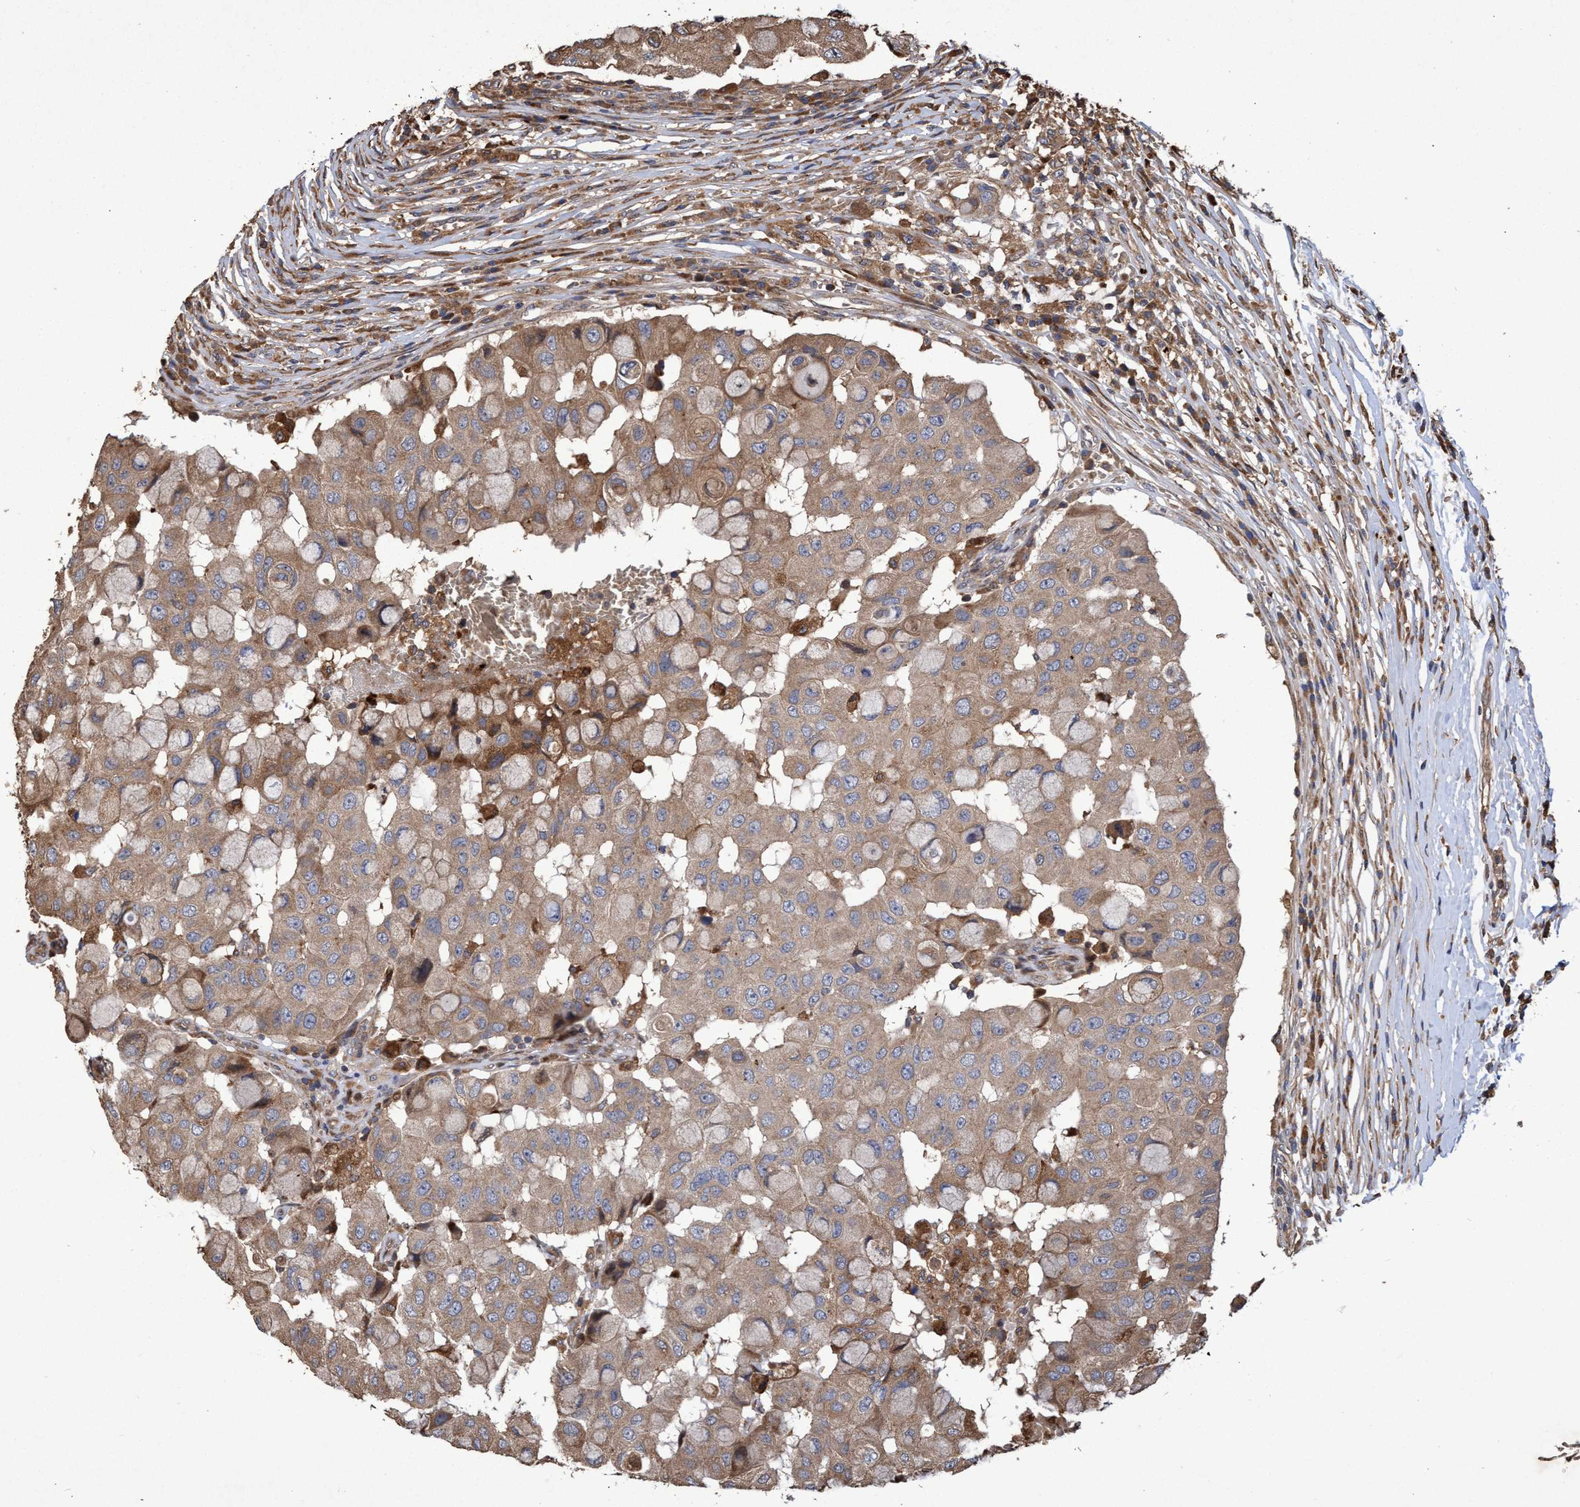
{"staining": {"intensity": "moderate", "quantity": ">75%", "location": "cytoplasmic/membranous"}, "tissue": "breast cancer", "cell_type": "Tumor cells", "image_type": "cancer", "snomed": [{"axis": "morphology", "description": "Duct carcinoma"}, {"axis": "topography", "description": "Breast"}], "caption": "The histopathology image shows immunohistochemical staining of intraductal carcinoma (breast). There is moderate cytoplasmic/membranous expression is present in about >75% of tumor cells.", "gene": "CHMP6", "patient": {"sex": "female", "age": 27}}